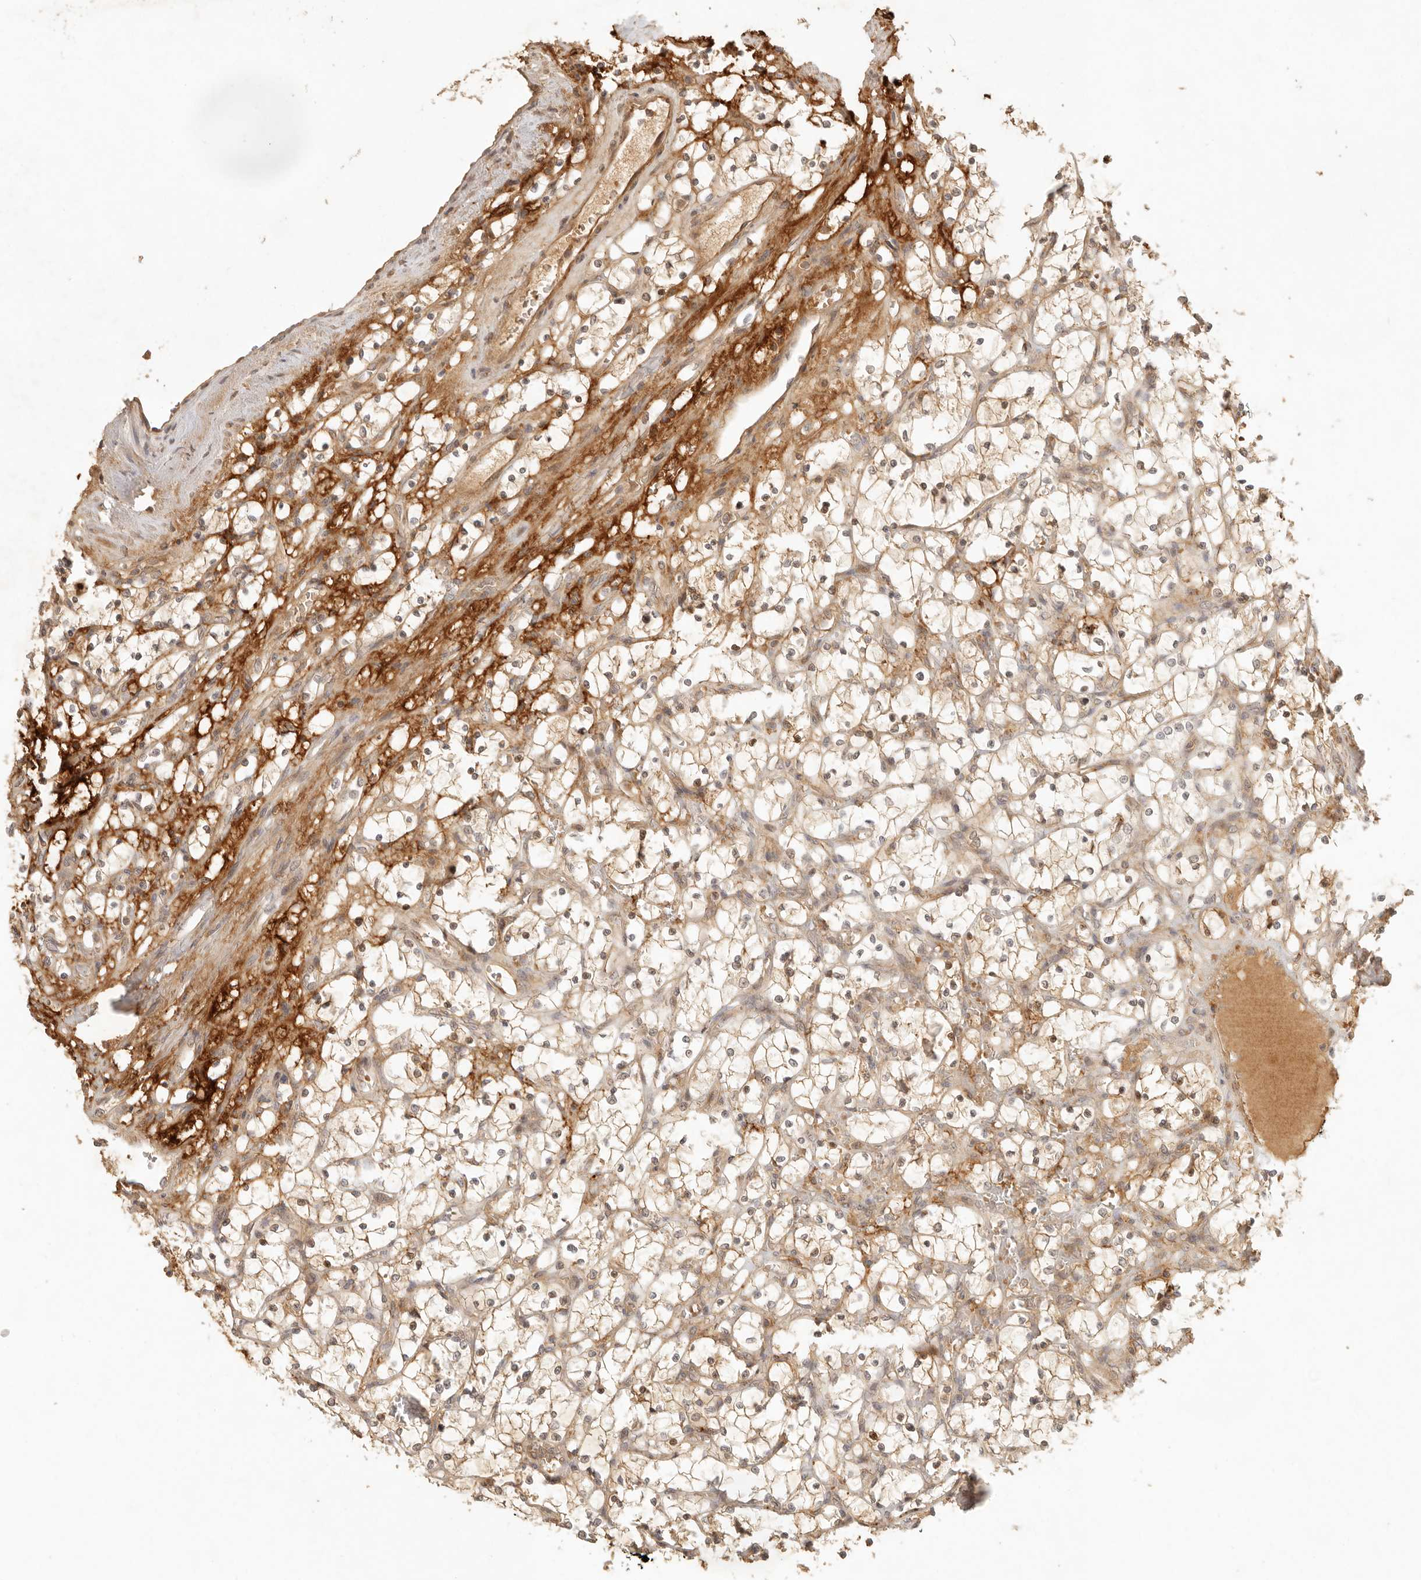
{"staining": {"intensity": "weak", "quantity": ">75%", "location": "cytoplasmic/membranous"}, "tissue": "renal cancer", "cell_type": "Tumor cells", "image_type": "cancer", "snomed": [{"axis": "morphology", "description": "Adenocarcinoma, NOS"}, {"axis": "topography", "description": "Kidney"}], "caption": "Renal cancer tissue demonstrates weak cytoplasmic/membranous staining in about >75% of tumor cells, visualized by immunohistochemistry. The staining was performed using DAB (3,3'-diaminobenzidine), with brown indicating positive protein expression. Nuclei are stained blue with hematoxylin.", "gene": "ANKRD61", "patient": {"sex": "female", "age": 69}}